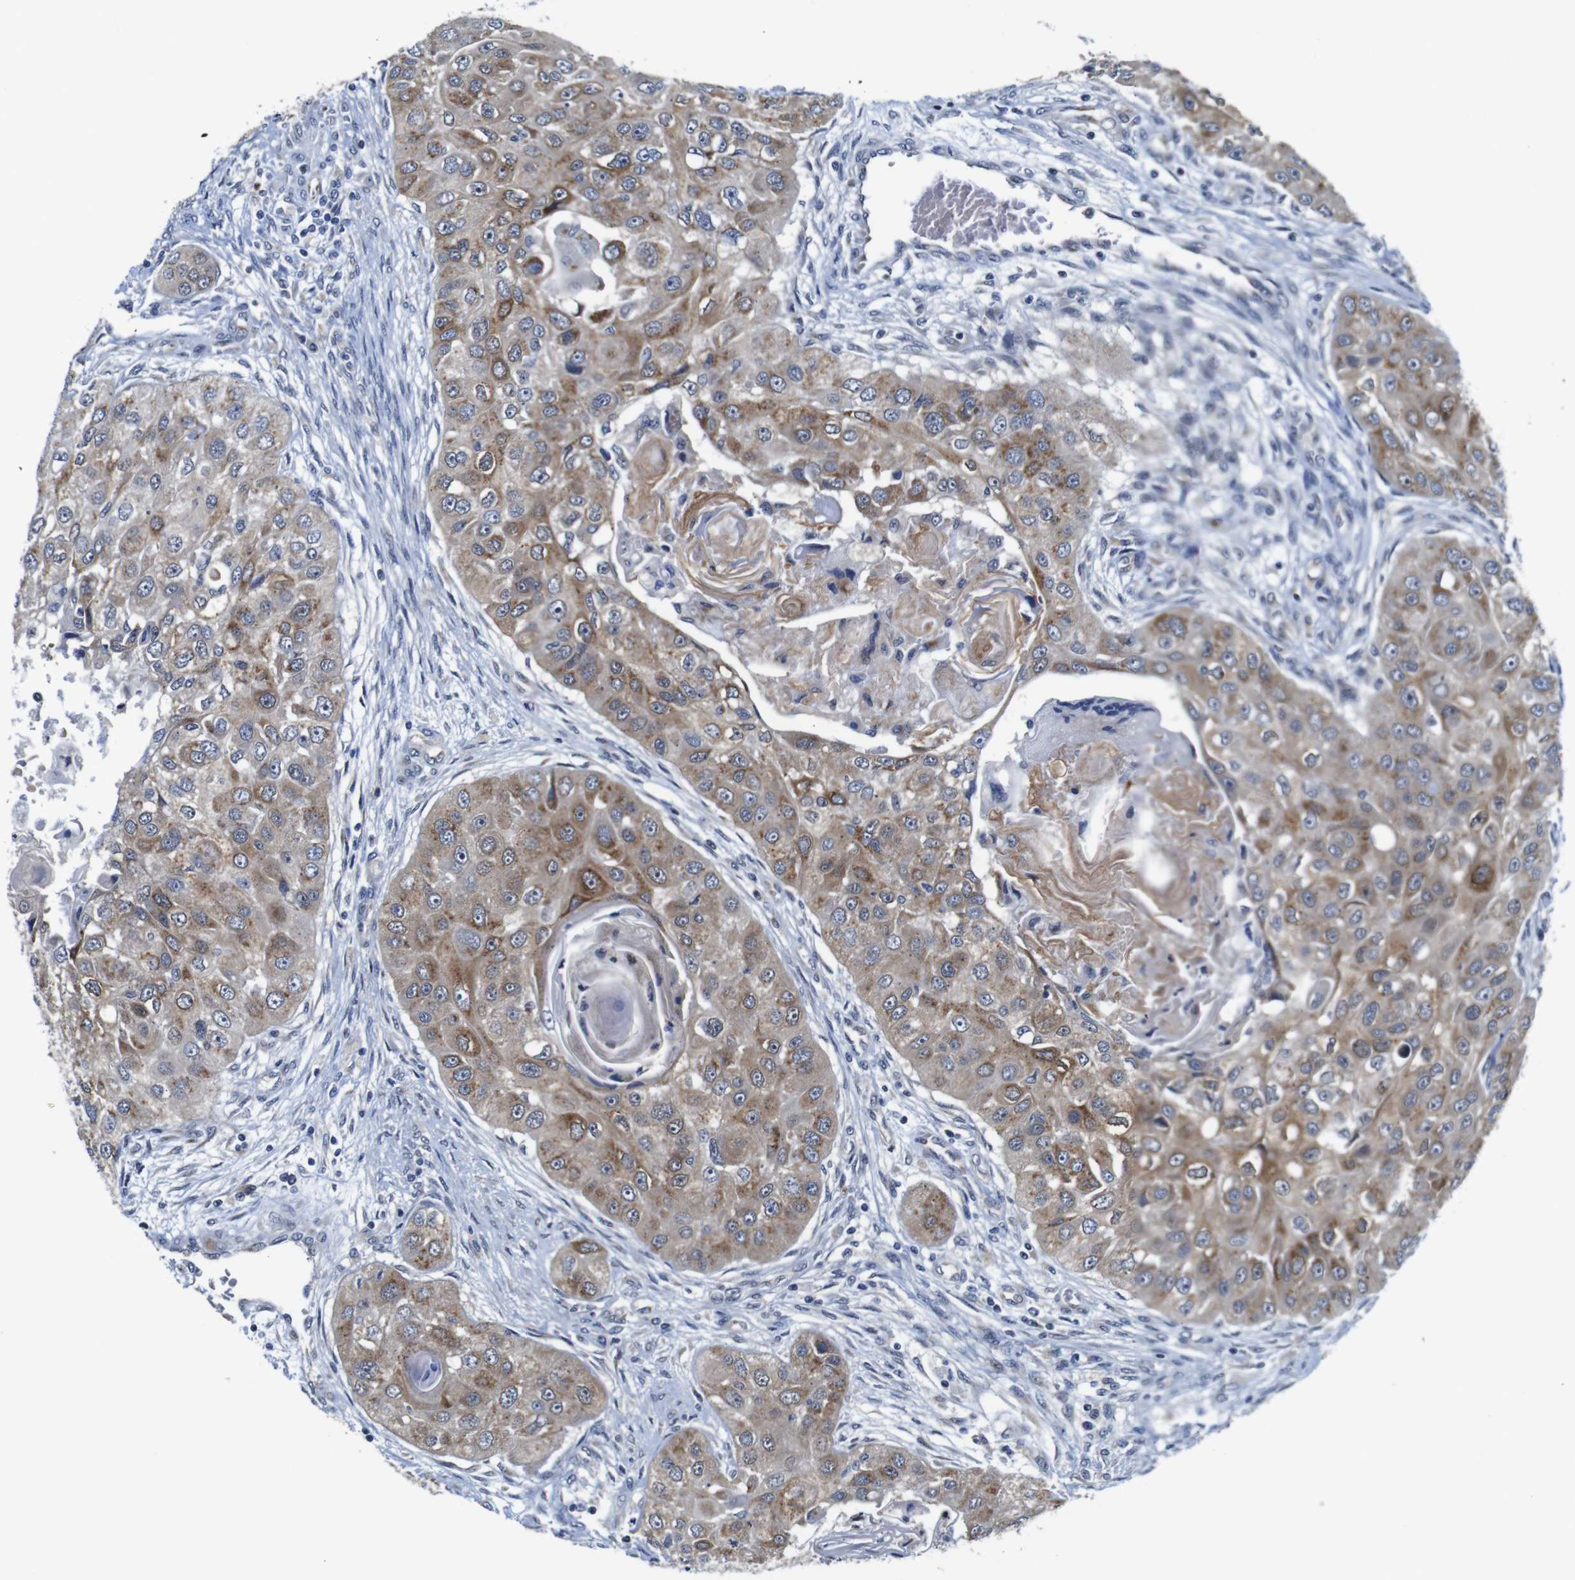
{"staining": {"intensity": "moderate", "quantity": ">75%", "location": "cytoplasmic/membranous"}, "tissue": "head and neck cancer", "cell_type": "Tumor cells", "image_type": "cancer", "snomed": [{"axis": "morphology", "description": "Normal tissue, NOS"}, {"axis": "morphology", "description": "Squamous cell carcinoma, NOS"}, {"axis": "topography", "description": "Skeletal muscle"}, {"axis": "topography", "description": "Head-Neck"}], "caption": "Moderate cytoplasmic/membranous positivity for a protein is appreciated in approximately >75% of tumor cells of head and neck squamous cell carcinoma using immunohistochemistry (IHC).", "gene": "FURIN", "patient": {"sex": "male", "age": 51}}